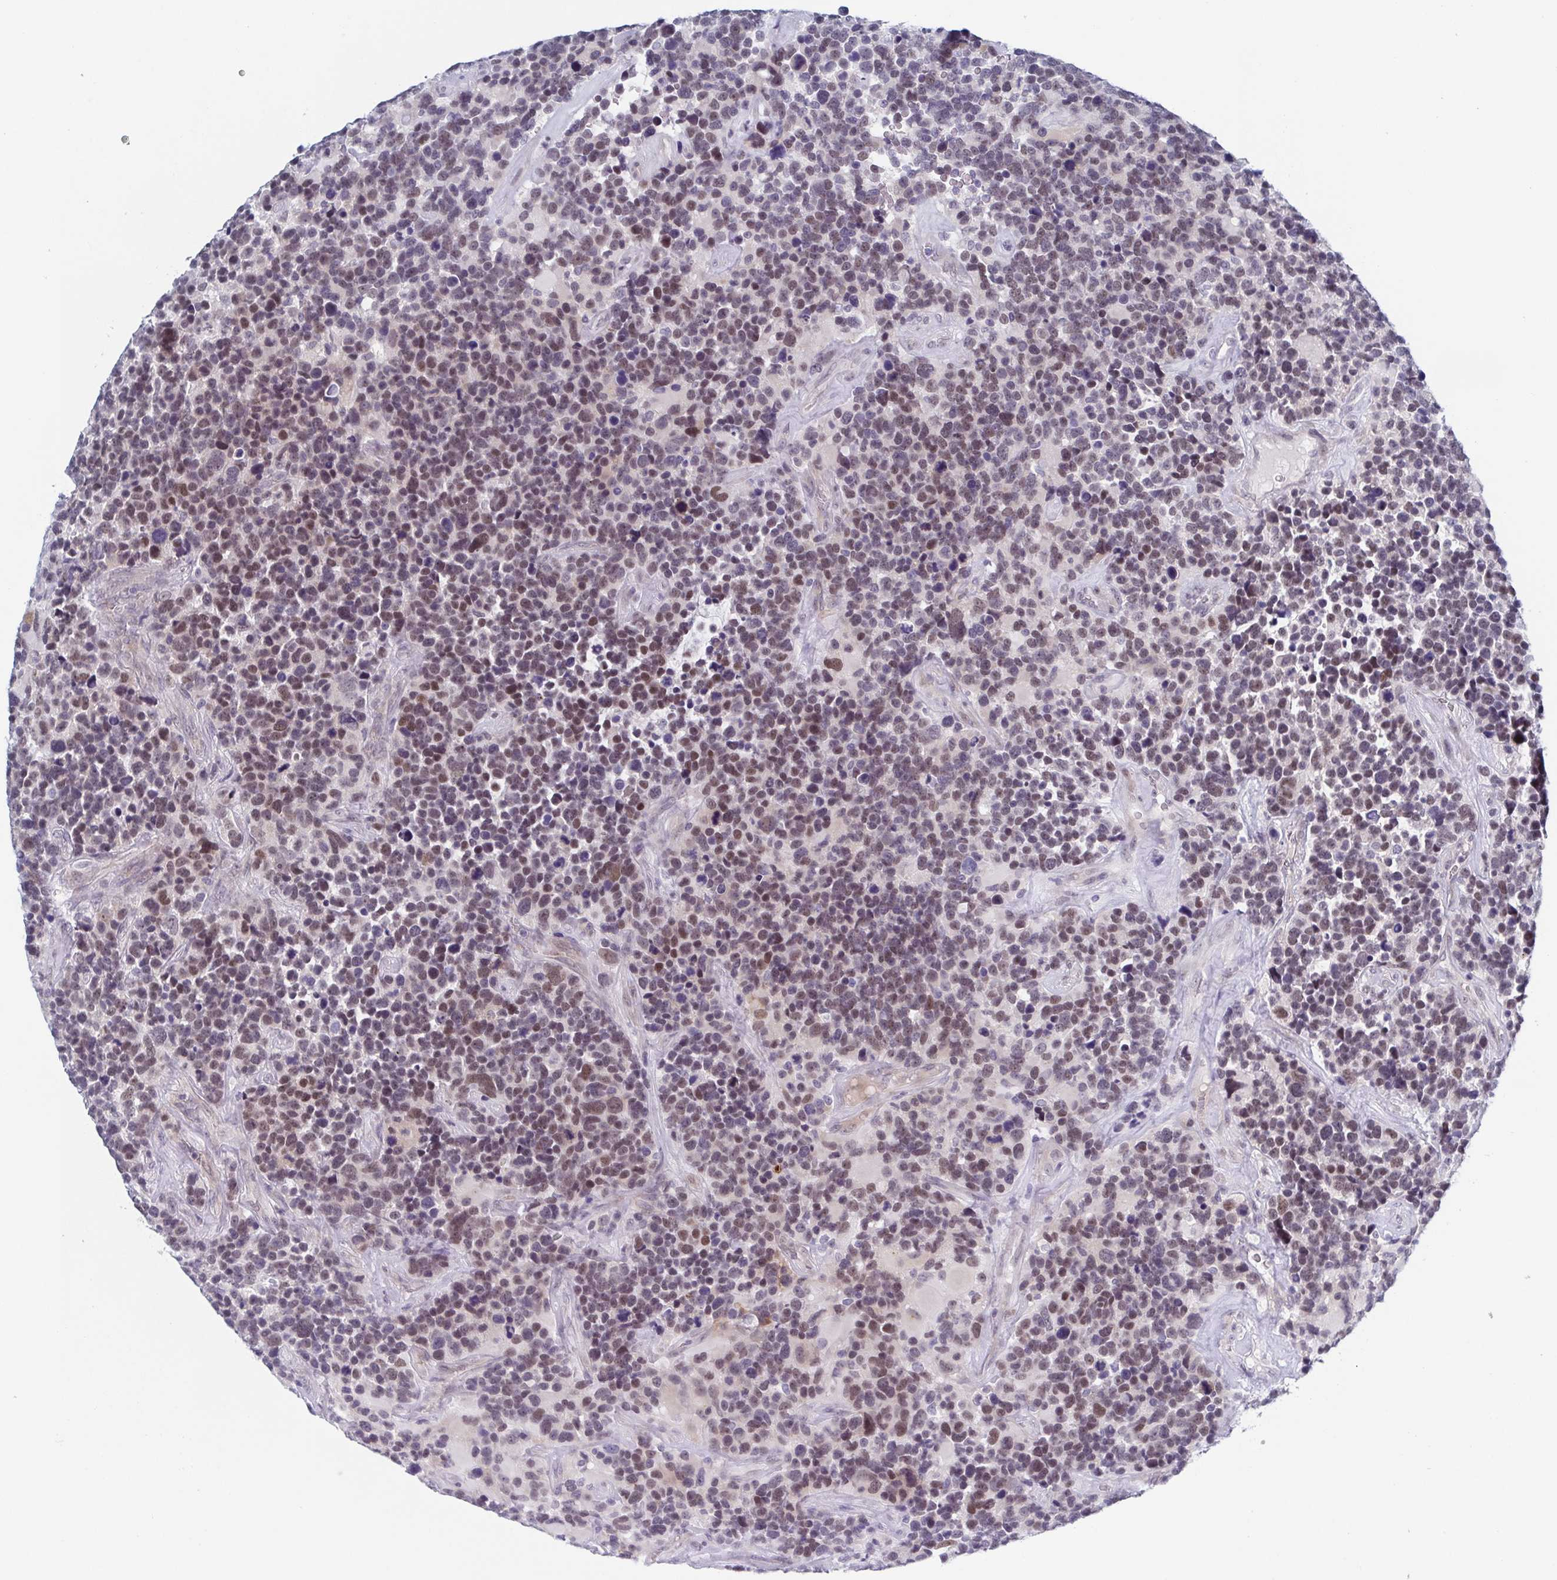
{"staining": {"intensity": "weak", "quantity": "25%-75%", "location": "nuclear"}, "tissue": "glioma", "cell_type": "Tumor cells", "image_type": "cancer", "snomed": [{"axis": "morphology", "description": "Glioma, malignant, High grade"}, {"axis": "topography", "description": "Brain"}], "caption": "Malignant glioma (high-grade) stained for a protein (brown) demonstrates weak nuclear positive expression in about 25%-75% of tumor cells.", "gene": "ZFP64", "patient": {"sex": "male", "age": 33}}